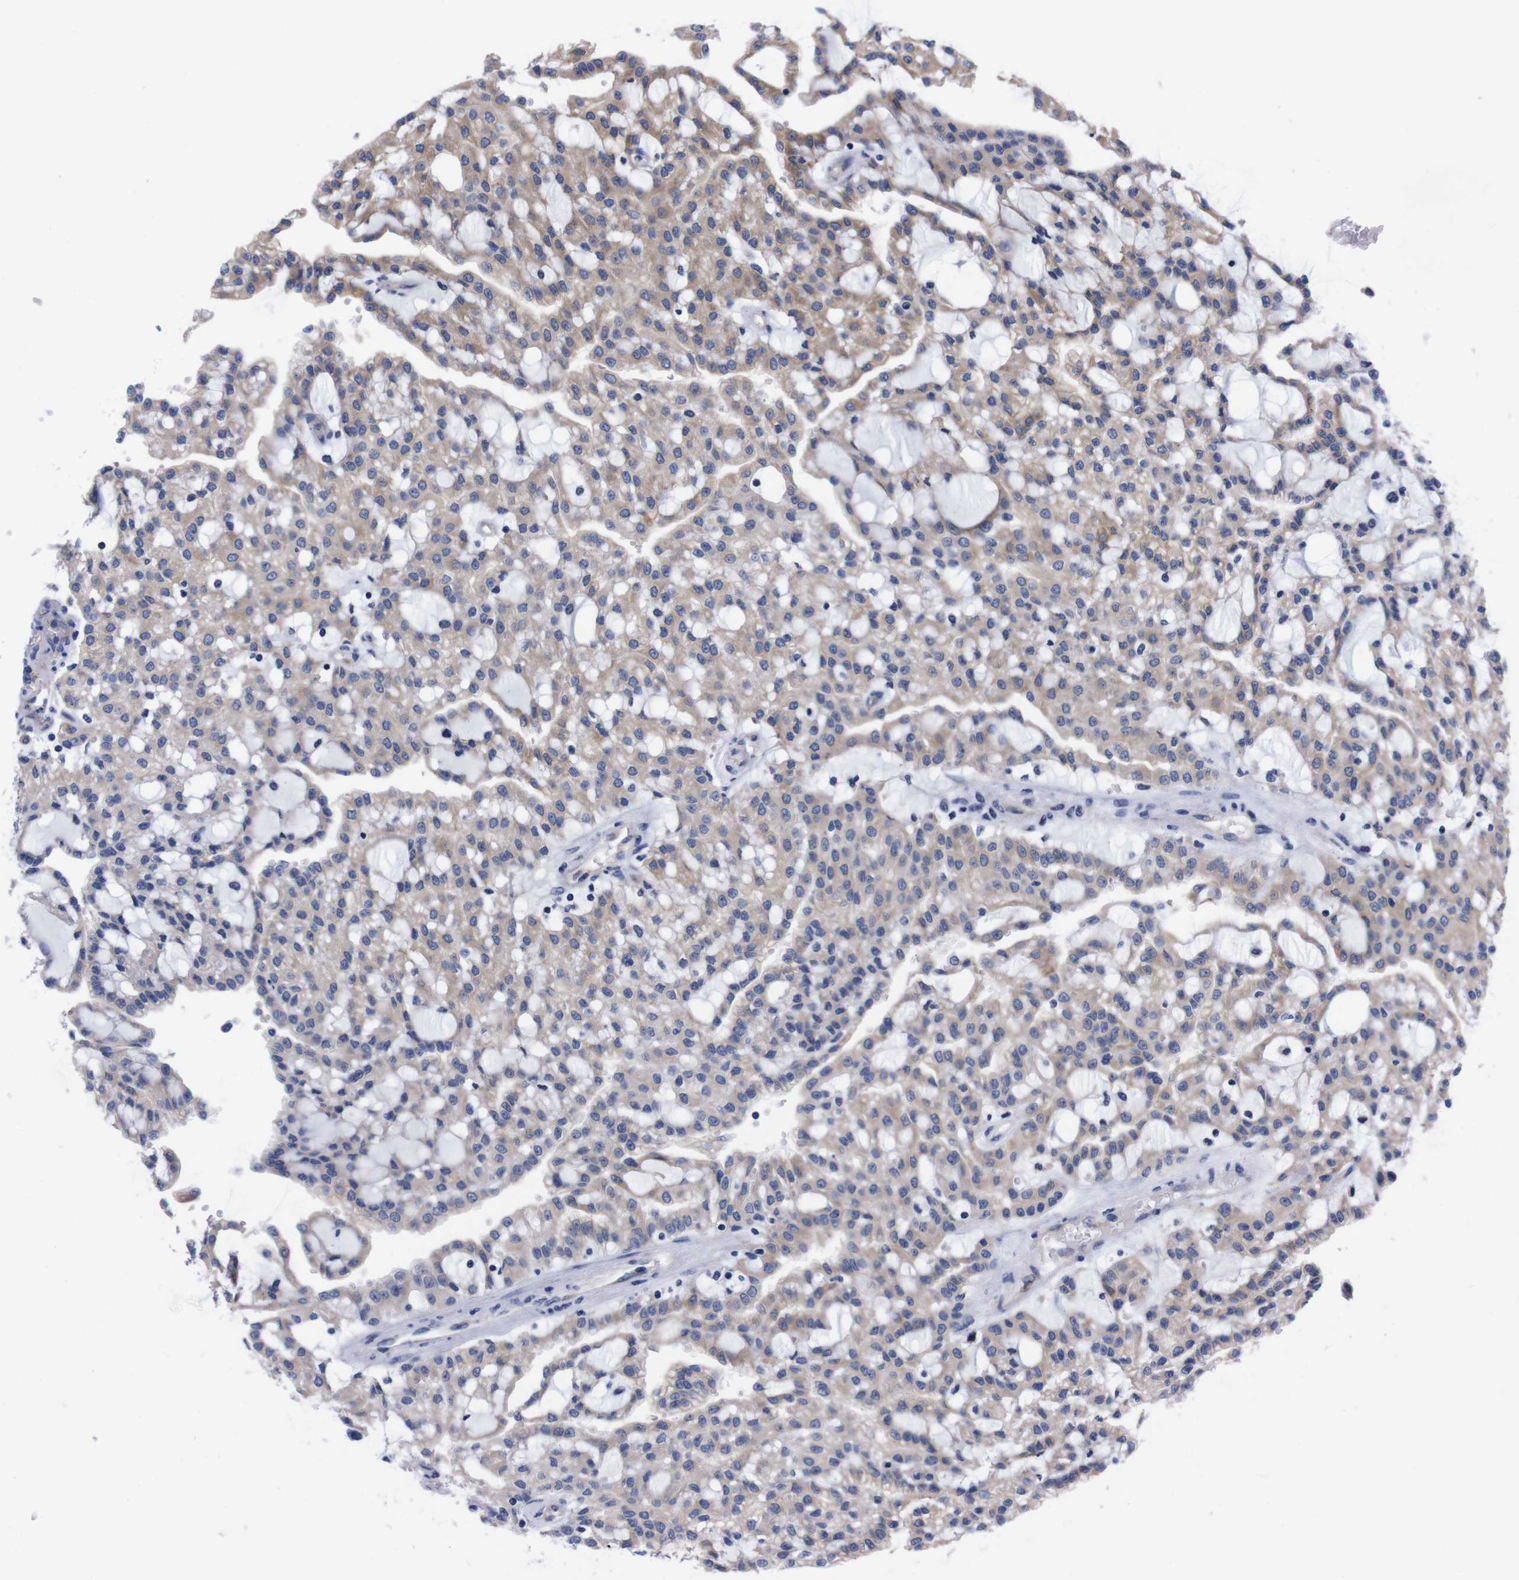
{"staining": {"intensity": "weak", "quantity": ">75%", "location": "cytoplasmic/membranous"}, "tissue": "renal cancer", "cell_type": "Tumor cells", "image_type": "cancer", "snomed": [{"axis": "morphology", "description": "Adenocarcinoma, NOS"}, {"axis": "topography", "description": "Kidney"}], "caption": "Protein staining shows weak cytoplasmic/membranous staining in approximately >75% of tumor cells in renal cancer (adenocarcinoma).", "gene": "NEBL", "patient": {"sex": "male", "age": 63}}